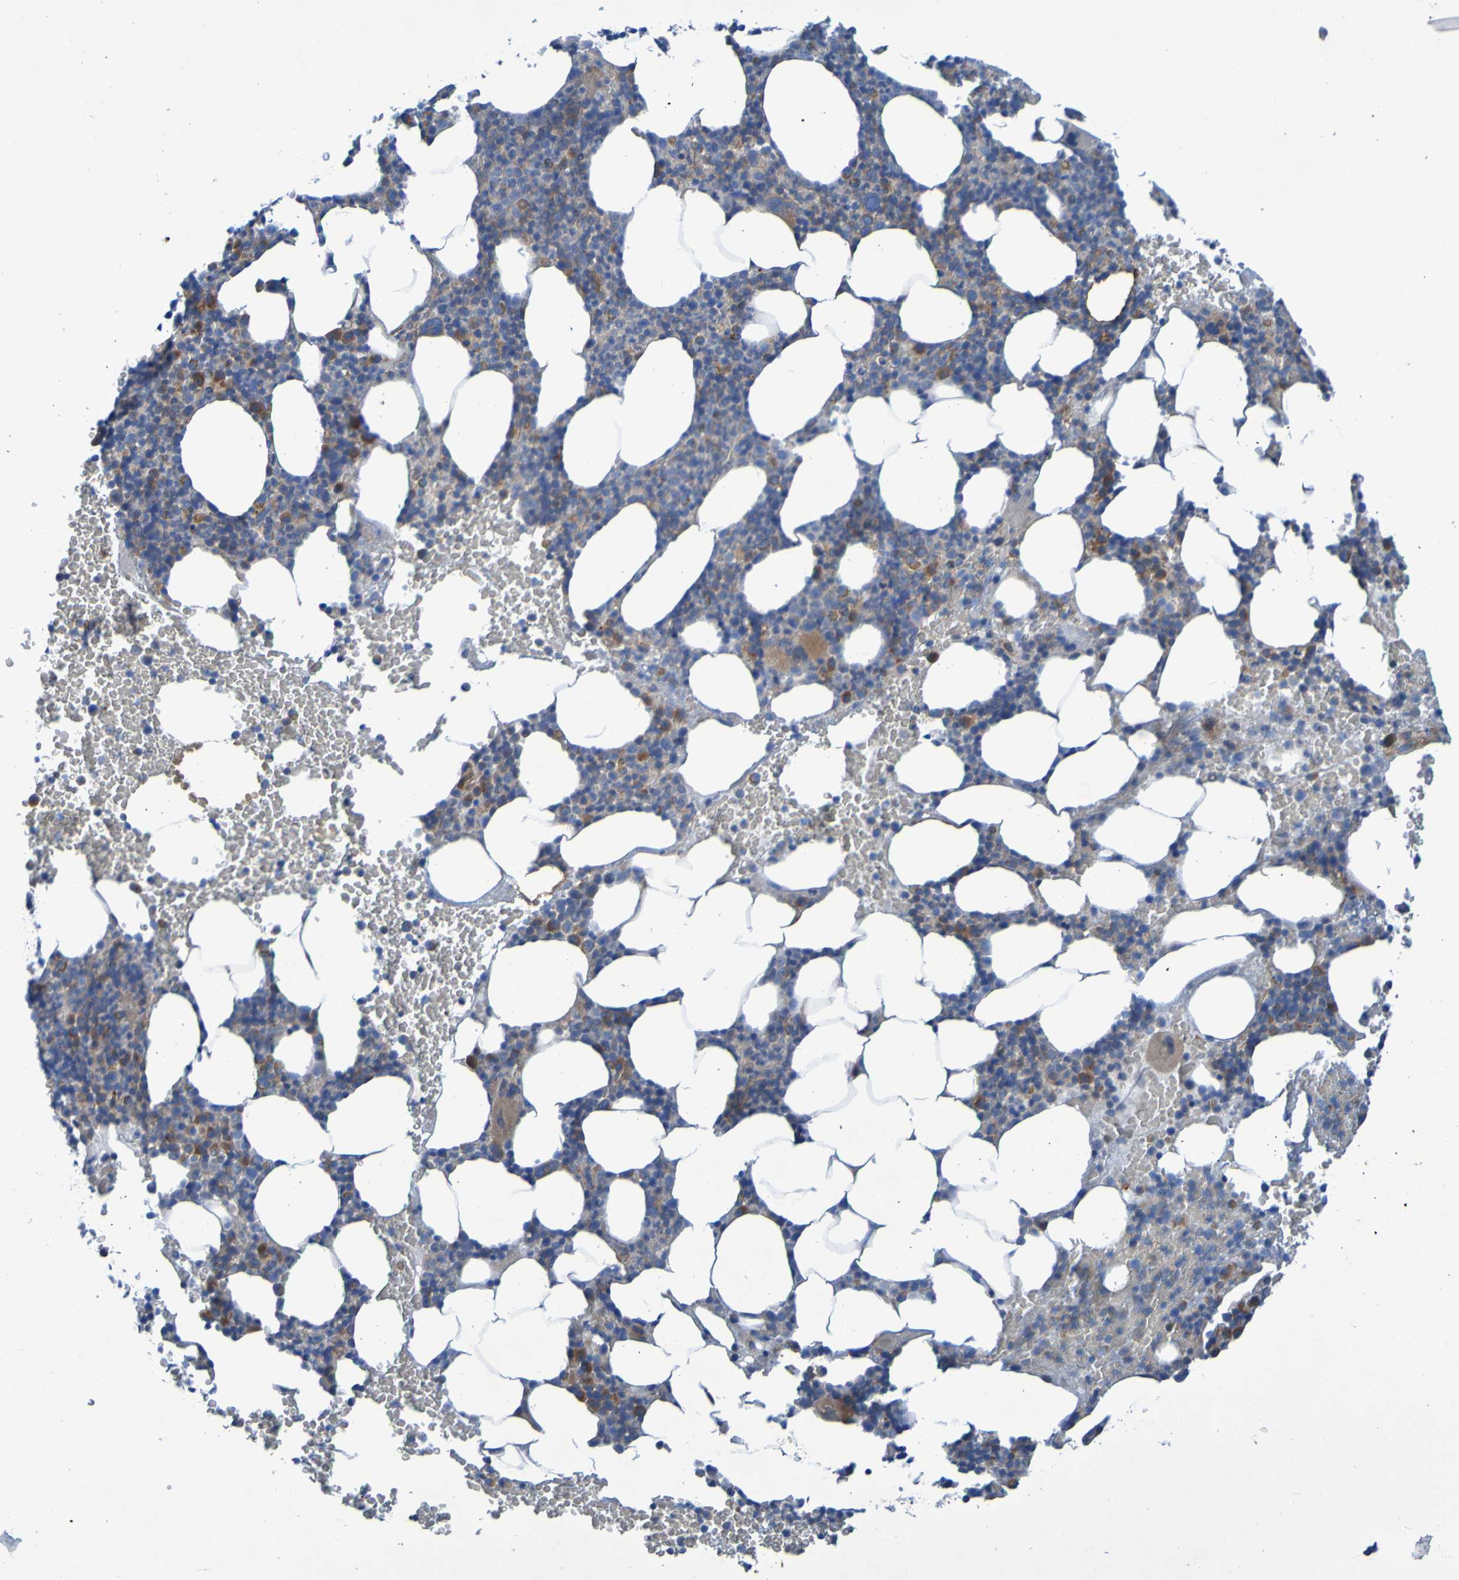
{"staining": {"intensity": "moderate", "quantity": "25%-75%", "location": "cytoplasmic/membranous"}, "tissue": "bone marrow", "cell_type": "Hematopoietic cells", "image_type": "normal", "snomed": [{"axis": "morphology", "description": "Normal tissue, NOS"}, {"axis": "morphology", "description": "Inflammation, NOS"}, {"axis": "topography", "description": "Bone marrow"}], "caption": "The image exhibits immunohistochemical staining of unremarkable bone marrow. There is moderate cytoplasmic/membranous expression is appreciated in about 25%-75% of hematopoietic cells. (Stains: DAB (3,3'-diaminobenzidine) in brown, nuclei in blue, Microscopy: brightfield microscopy at high magnification).", "gene": "NPRL3", "patient": {"sex": "female", "age": 70}}